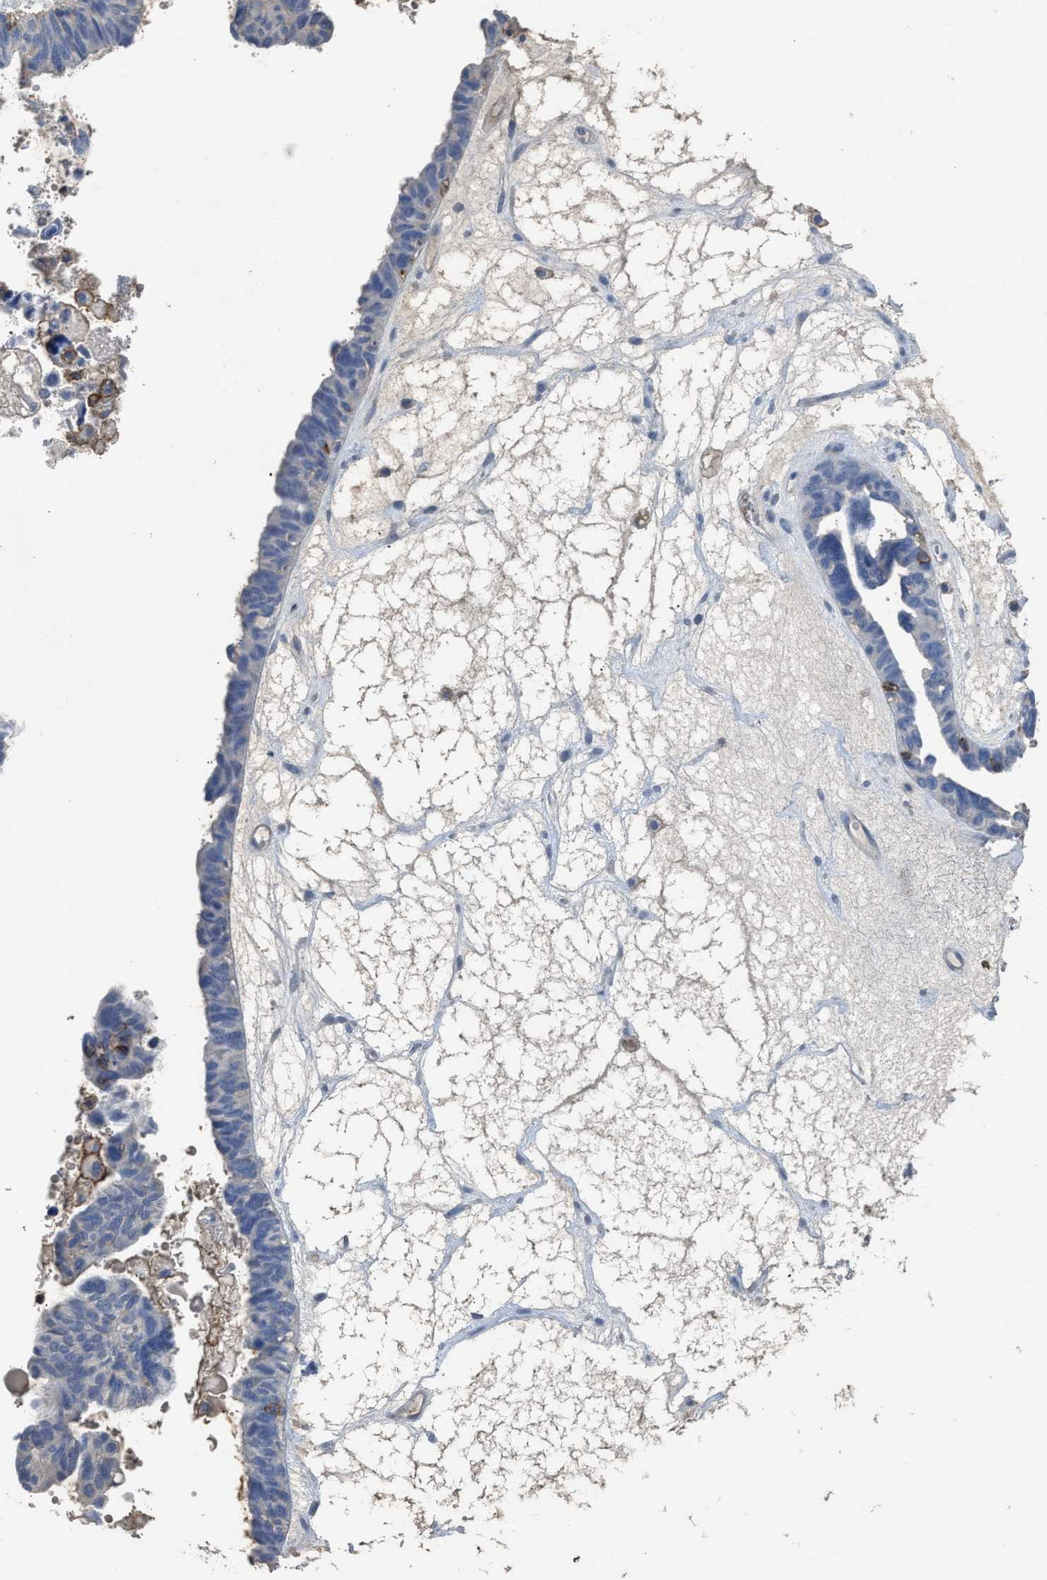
{"staining": {"intensity": "negative", "quantity": "none", "location": "none"}, "tissue": "ovarian cancer", "cell_type": "Tumor cells", "image_type": "cancer", "snomed": [{"axis": "morphology", "description": "Cystadenocarcinoma, serous, NOS"}, {"axis": "topography", "description": "Ovary"}], "caption": "A high-resolution micrograph shows immunohistochemistry staining of ovarian cancer (serous cystadenocarcinoma), which exhibits no significant staining in tumor cells. Brightfield microscopy of IHC stained with DAB (brown) and hematoxylin (blue), captured at high magnification.", "gene": "OR51E1", "patient": {"sex": "female", "age": 79}}